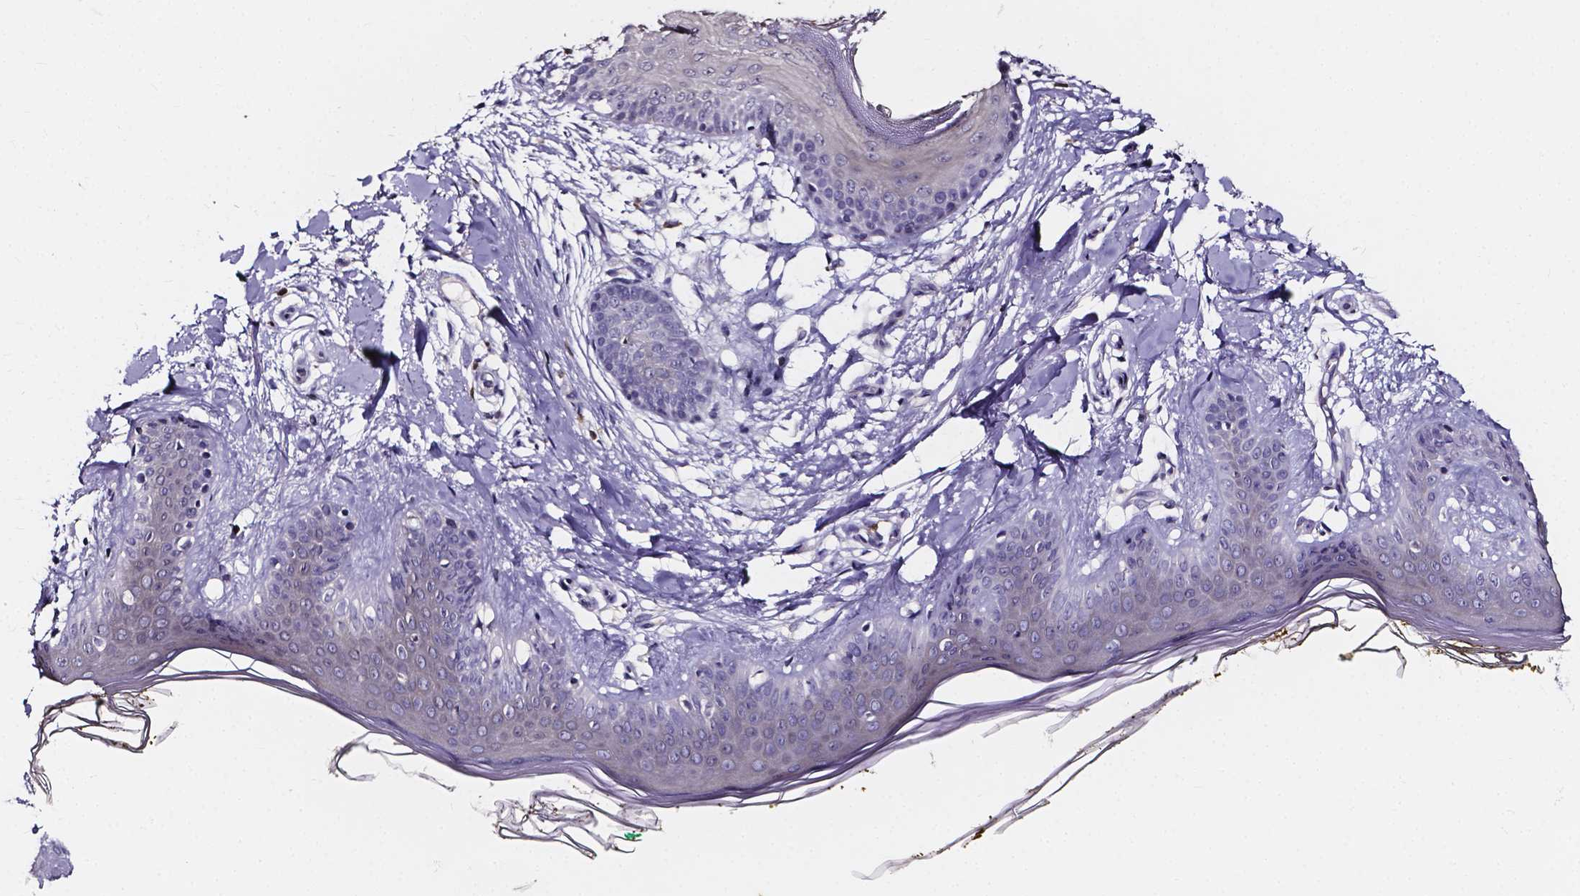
{"staining": {"intensity": "negative", "quantity": "none", "location": "none"}, "tissue": "skin", "cell_type": "Fibroblasts", "image_type": "normal", "snomed": [{"axis": "morphology", "description": "Normal tissue, NOS"}, {"axis": "topography", "description": "Skin"}], "caption": "DAB immunohistochemical staining of unremarkable skin displays no significant staining in fibroblasts.", "gene": "THEMIS", "patient": {"sex": "female", "age": 34}}